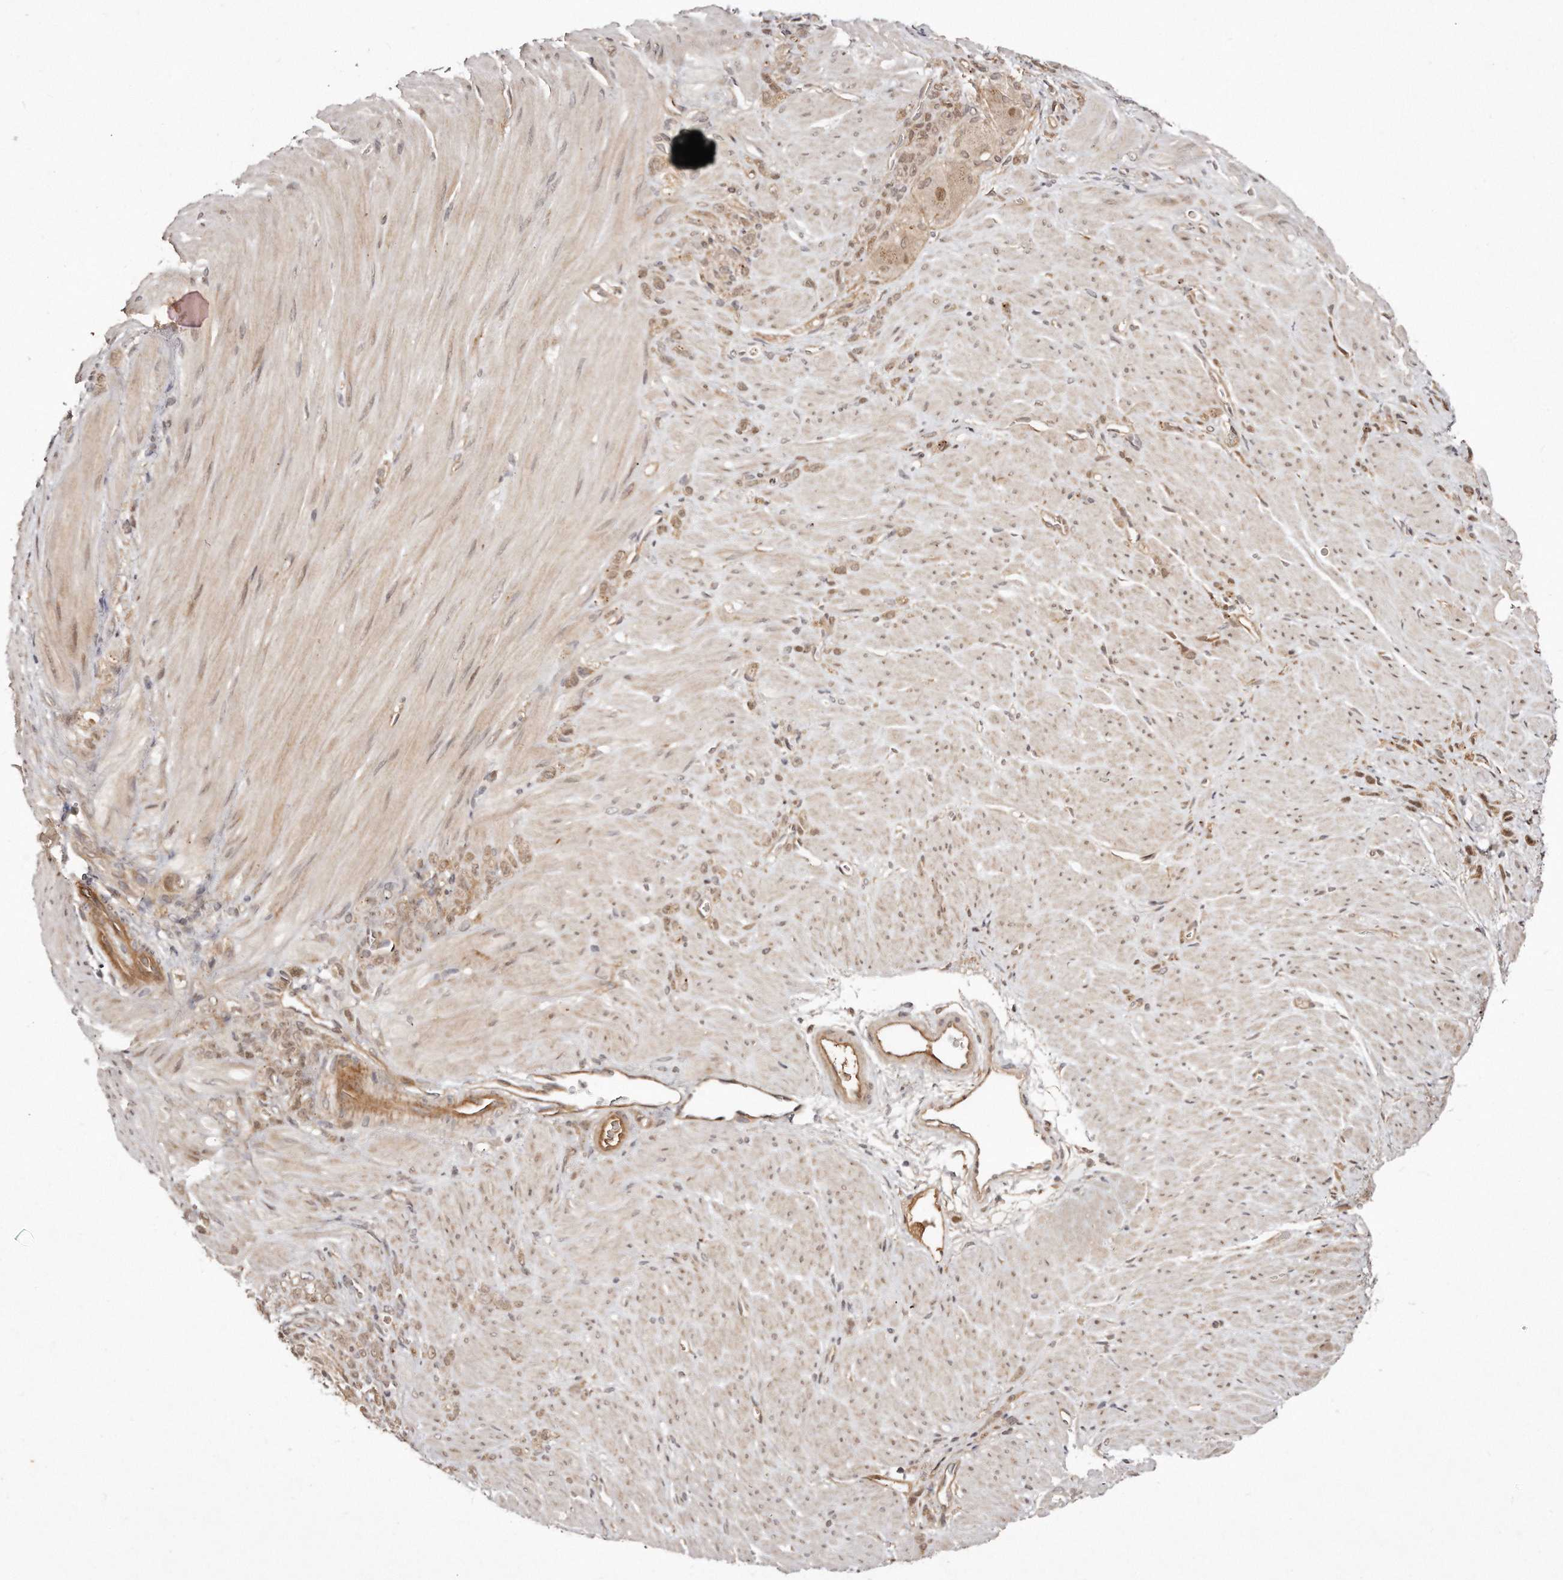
{"staining": {"intensity": "weak", "quantity": ">75%", "location": "cytoplasmic/membranous,nuclear"}, "tissue": "stomach cancer", "cell_type": "Tumor cells", "image_type": "cancer", "snomed": [{"axis": "morphology", "description": "Normal tissue, NOS"}, {"axis": "morphology", "description": "Adenocarcinoma, NOS"}, {"axis": "topography", "description": "Stomach"}], "caption": "This image reveals immunohistochemistry (IHC) staining of adenocarcinoma (stomach), with low weak cytoplasmic/membranous and nuclear positivity in approximately >75% of tumor cells.", "gene": "SOX4", "patient": {"sex": "male", "age": 82}}